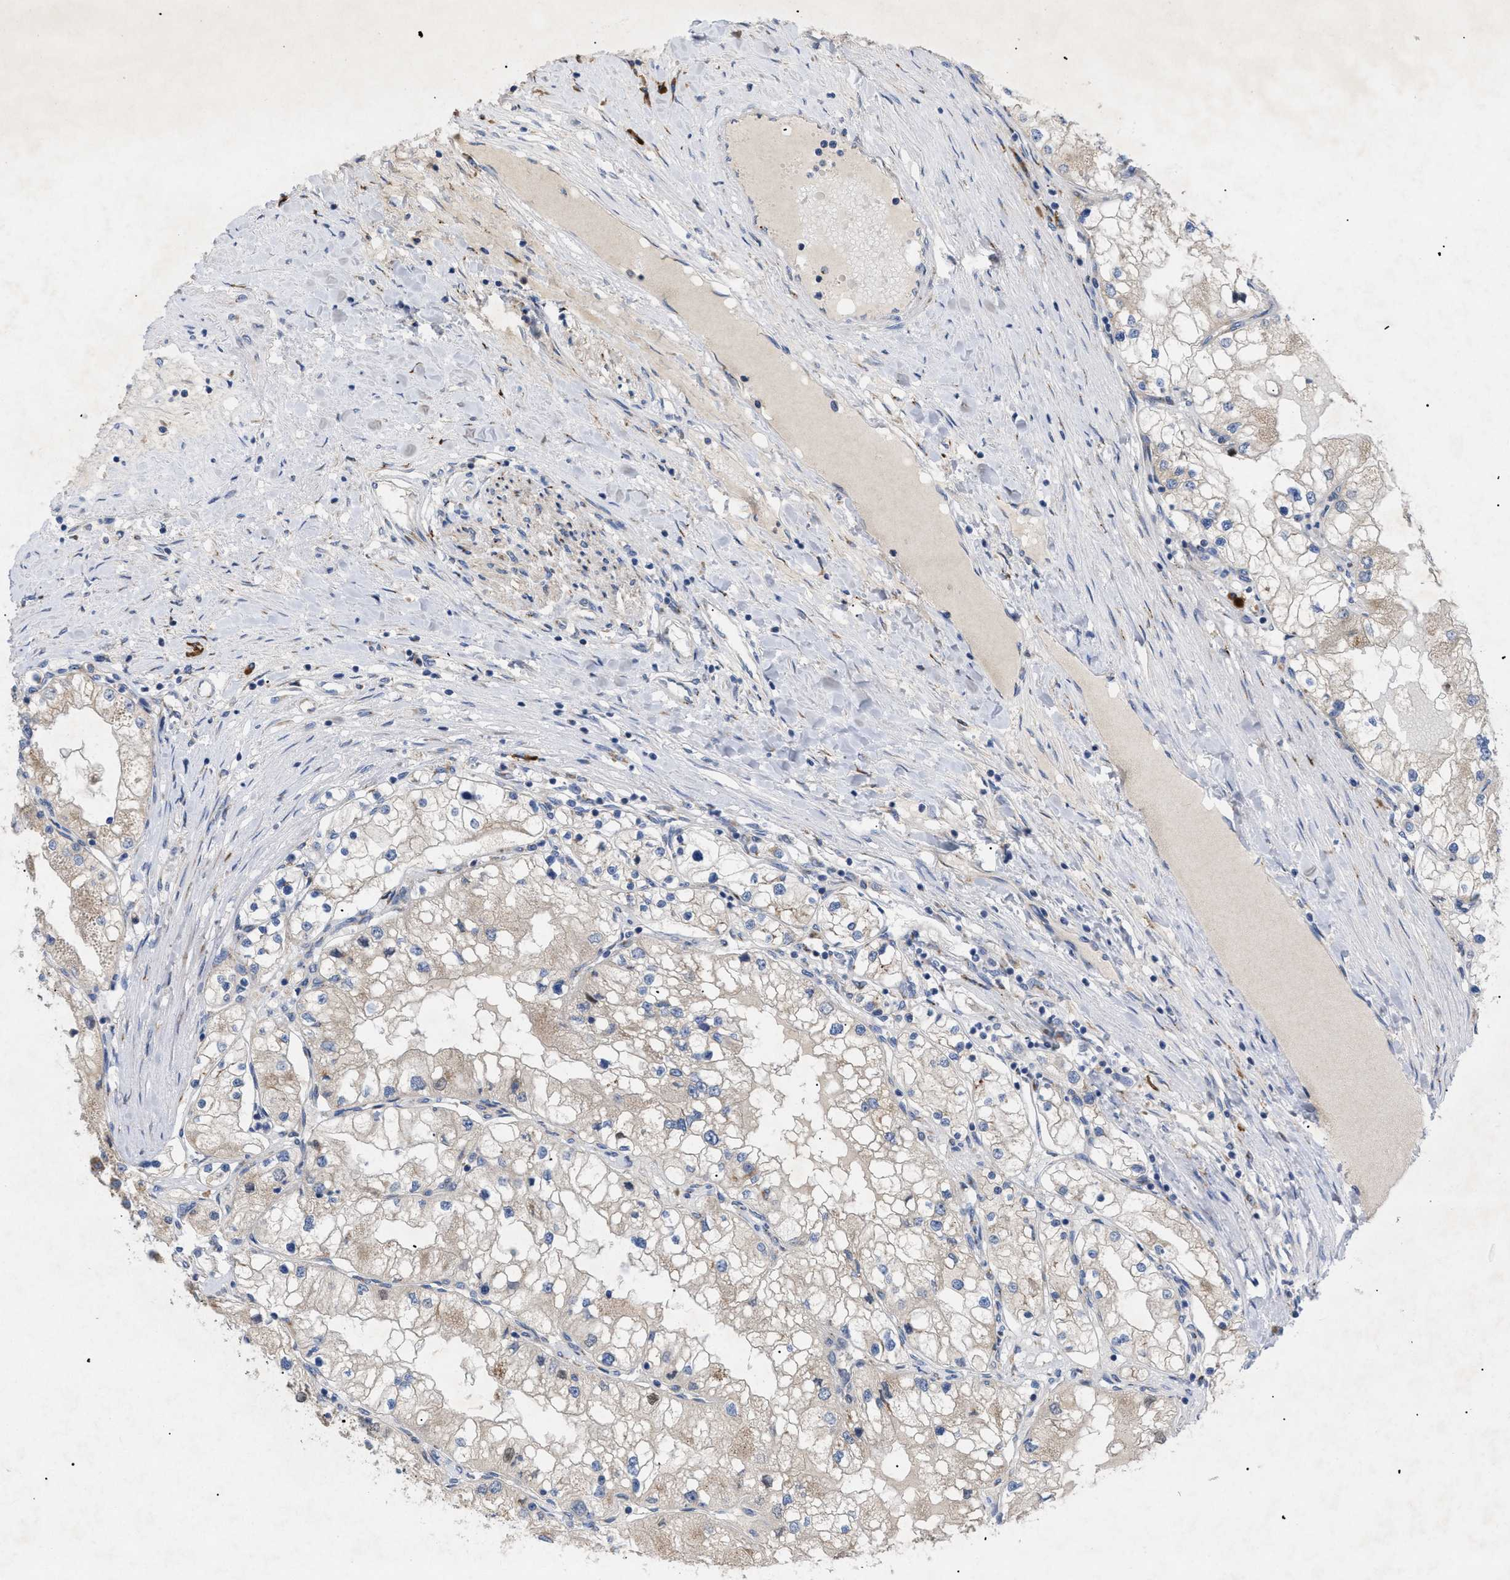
{"staining": {"intensity": "weak", "quantity": ">75%", "location": "cytoplasmic/membranous"}, "tissue": "renal cancer", "cell_type": "Tumor cells", "image_type": "cancer", "snomed": [{"axis": "morphology", "description": "Adenocarcinoma, NOS"}, {"axis": "topography", "description": "Kidney"}], "caption": "Immunohistochemistry of human renal adenocarcinoma reveals low levels of weak cytoplasmic/membranous expression in approximately >75% of tumor cells.", "gene": "SLC50A1", "patient": {"sex": "male", "age": 68}}